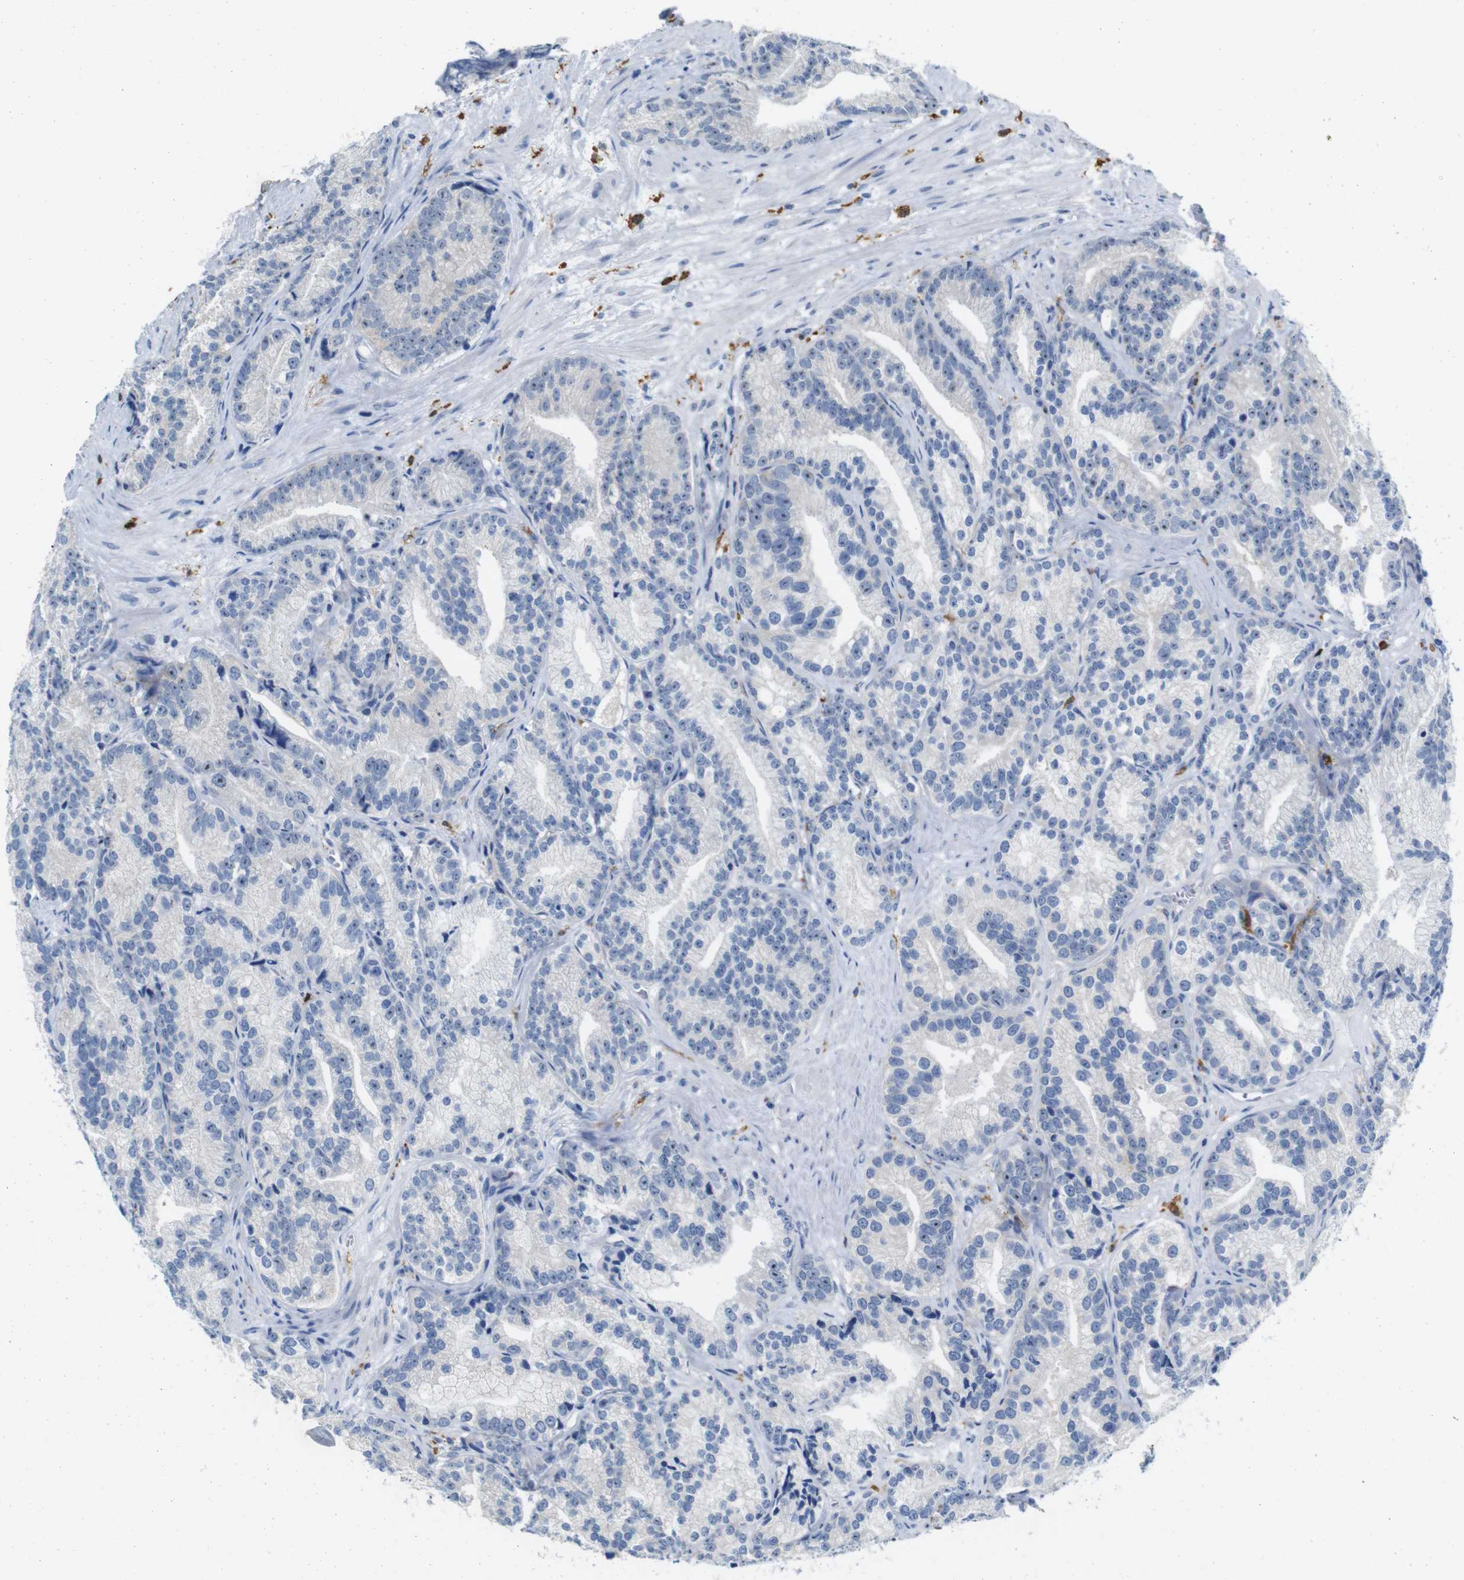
{"staining": {"intensity": "negative", "quantity": "none", "location": "none"}, "tissue": "prostate cancer", "cell_type": "Tumor cells", "image_type": "cancer", "snomed": [{"axis": "morphology", "description": "Adenocarcinoma, Low grade"}, {"axis": "topography", "description": "Prostate"}], "caption": "This micrograph is of prostate cancer (adenocarcinoma (low-grade)) stained with immunohistochemistry (IHC) to label a protein in brown with the nuclei are counter-stained blue. There is no staining in tumor cells.", "gene": "C1orf210", "patient": {"sex": "male", "age": 89}}